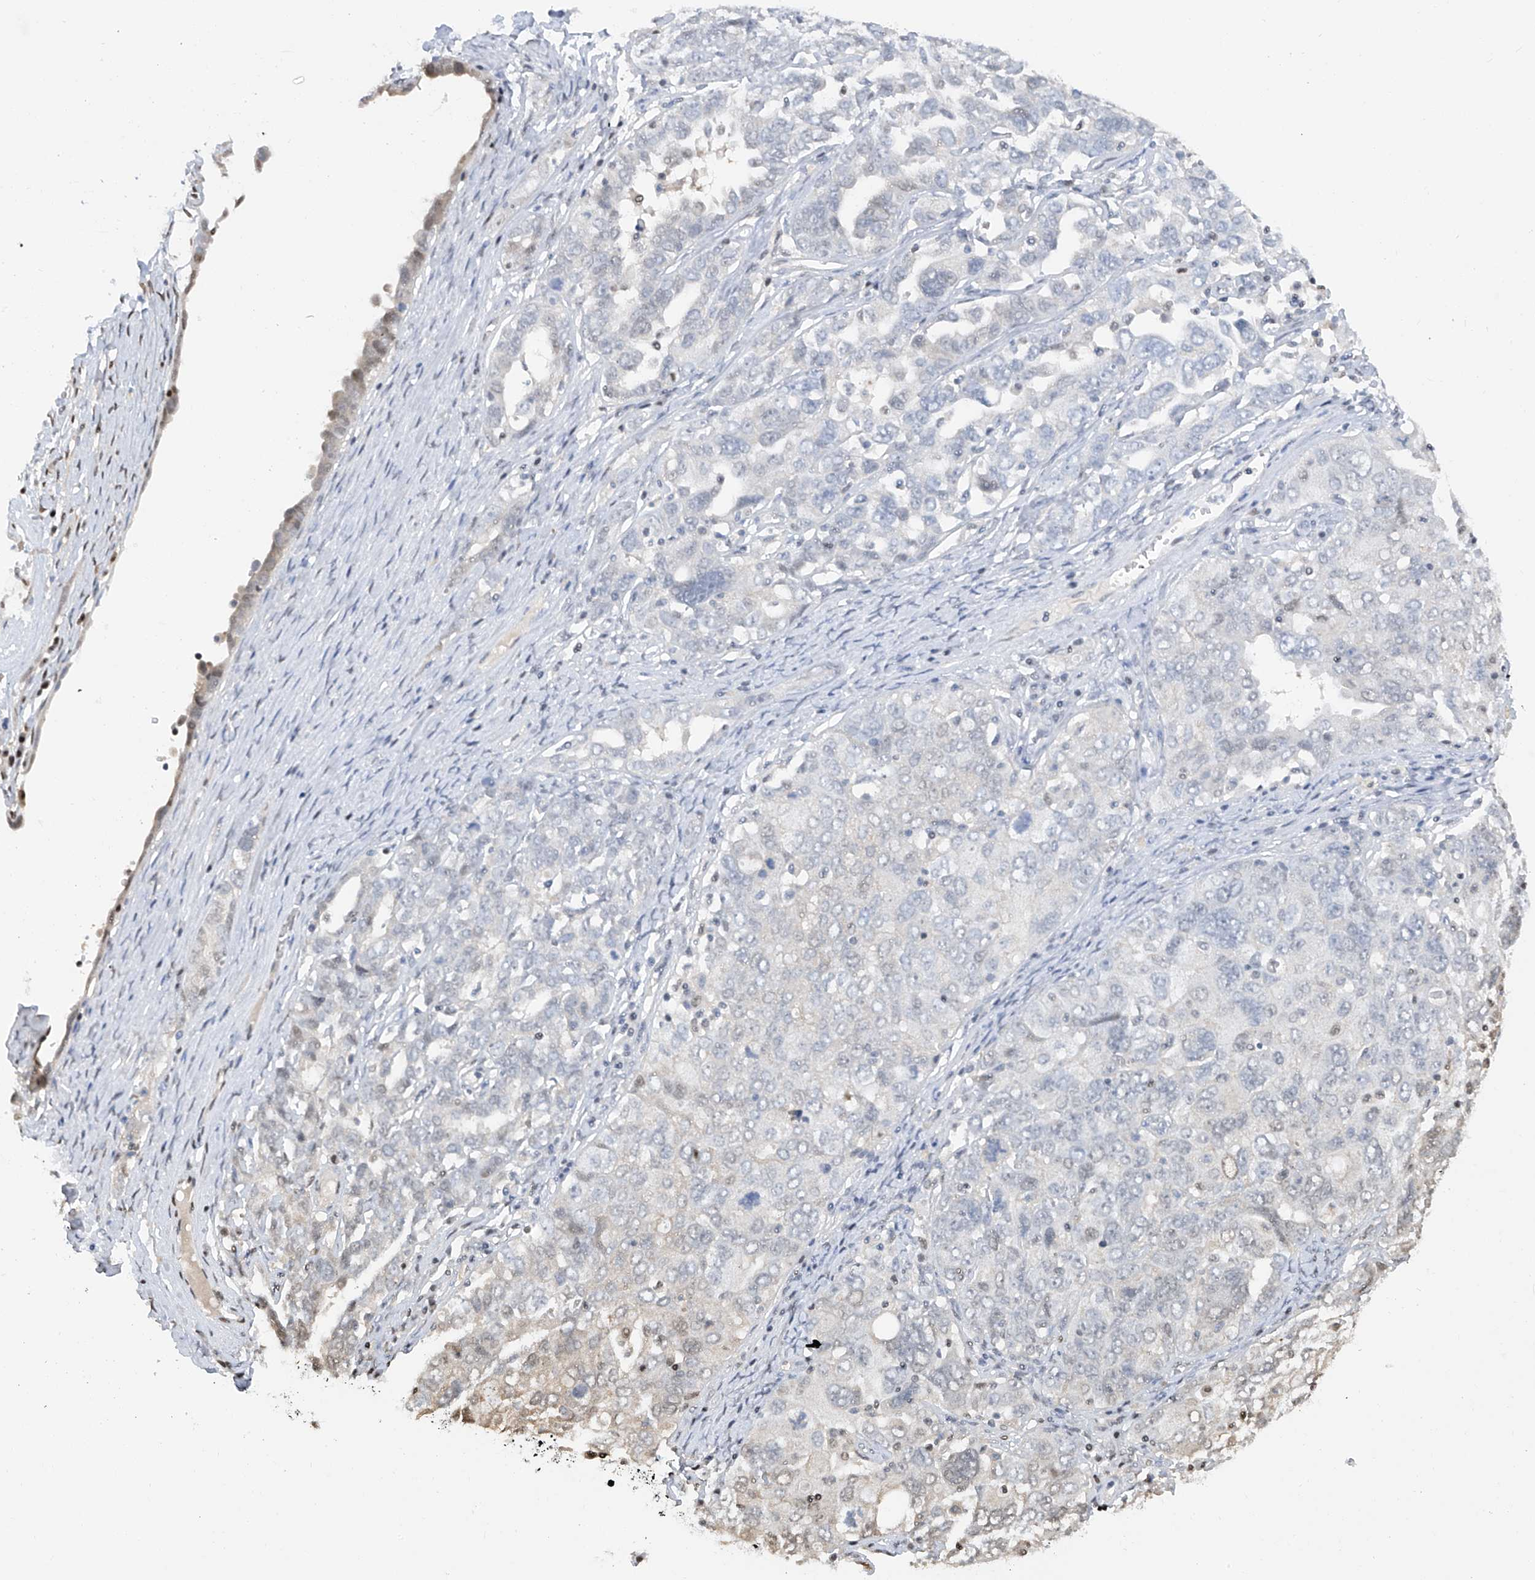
{"staining": {"intensity": "negative", "quantity": "none", "location": "none"}, "tissue": "ovarian cancer", "cell_type": "Tumor cells", "image_type": "cancer", "snomed": [{"axis": "morphology", "description": "Carcinoma, endometroid"}, {"axis": "topography", "description": "Ovary"}], "caption": "There is no significant staining in tumor cells of ovarian cancer (endometroid carcinoma).", "gene": "PMM1", "patient": {"sex": "female", "age": 62}}